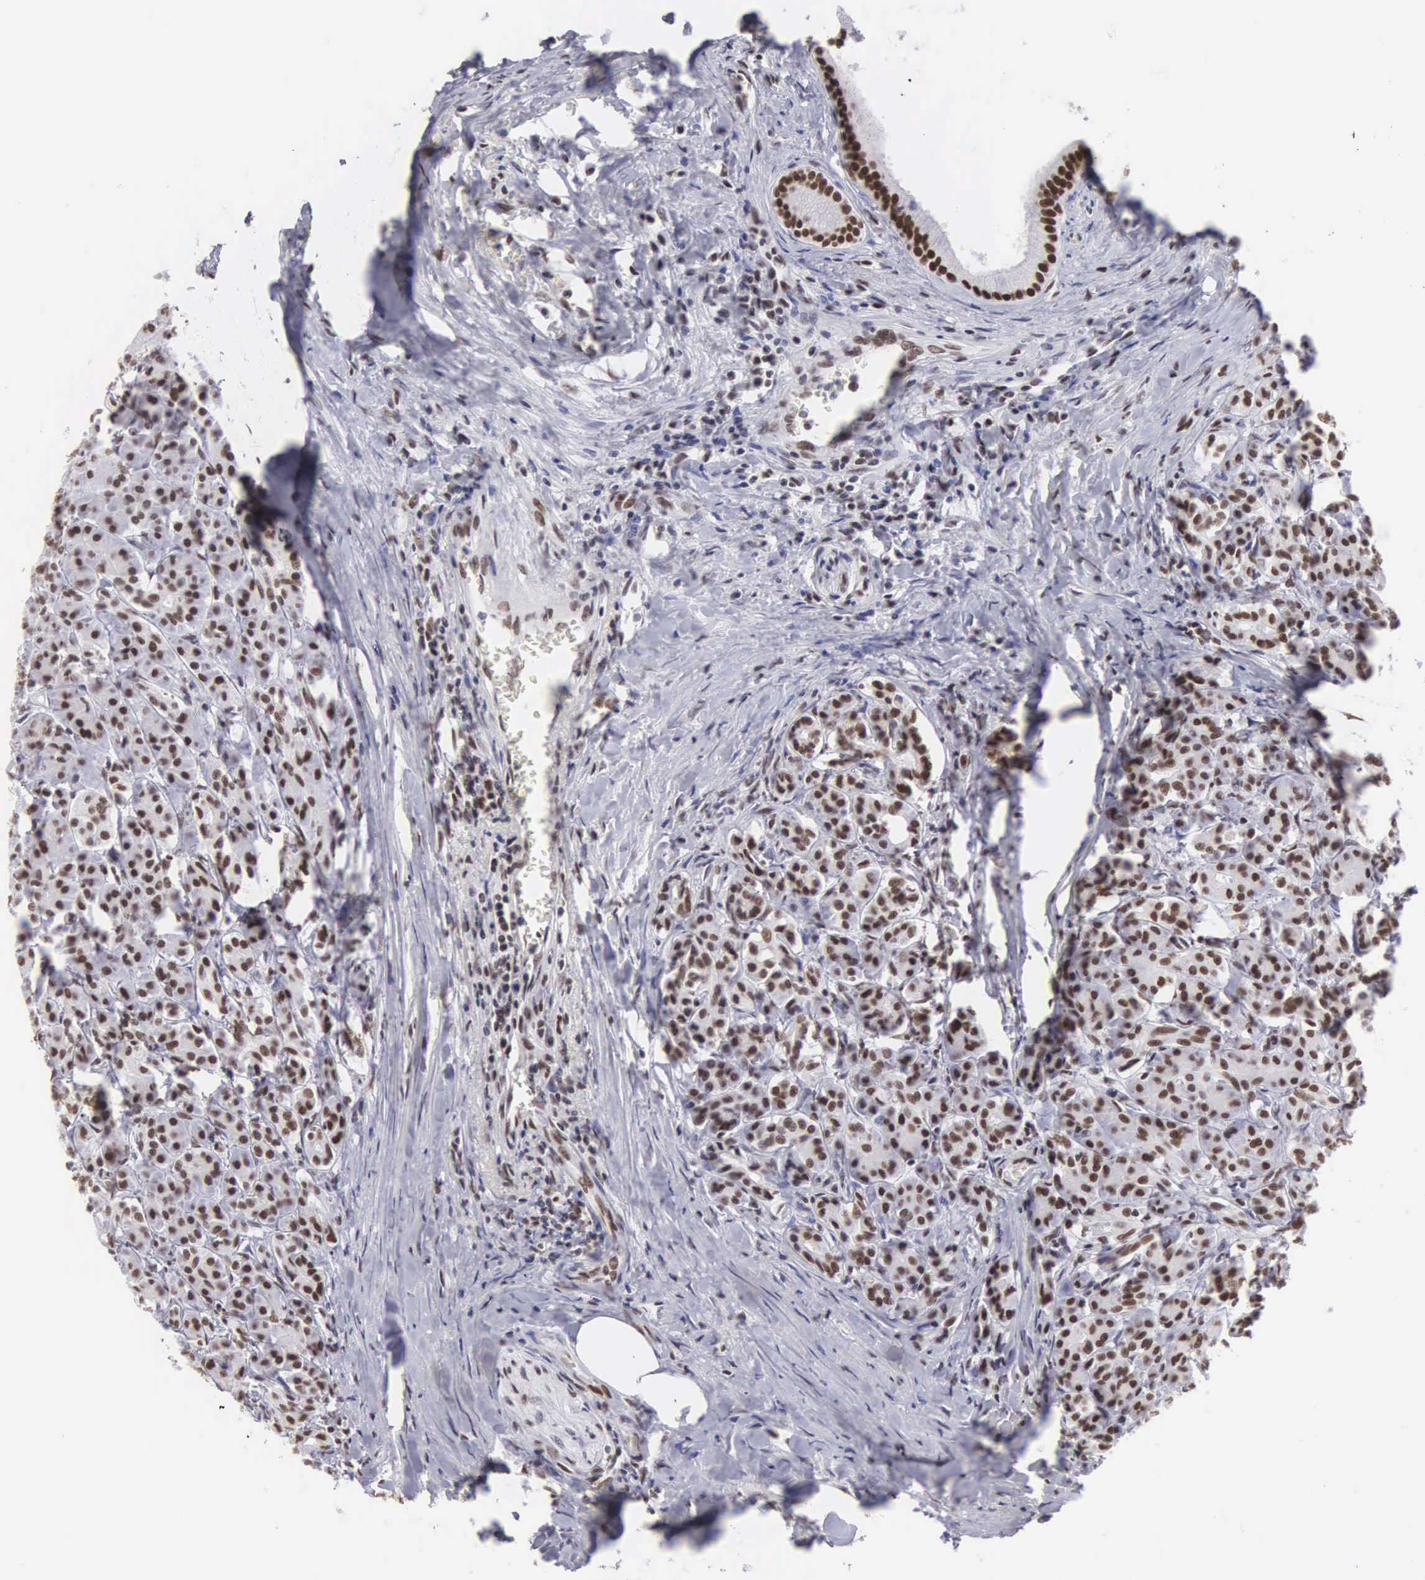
{"staining": {"intensity": "moderate", "quantity": "25%-75%", "location": "nuclear"}, "tissue": "pancreas", "cell_type": "Exocrine glandular cells", "image_type": "normal", "snomed": [{"axis": "morphology", "description": "Normal tissue, NOS"}, {"axis": "topography", "description": "Lymph node"}, {"axis": "topography", "description": "Pancreas"}], "caption": "IHC of unremarkable human pancreas displays medium levels of moderate nuclear expression in approximately 25%-75% of exocrine glandular cells.", "gene": "CSTF2", "patient": {"sex": "male", "age": 59}}